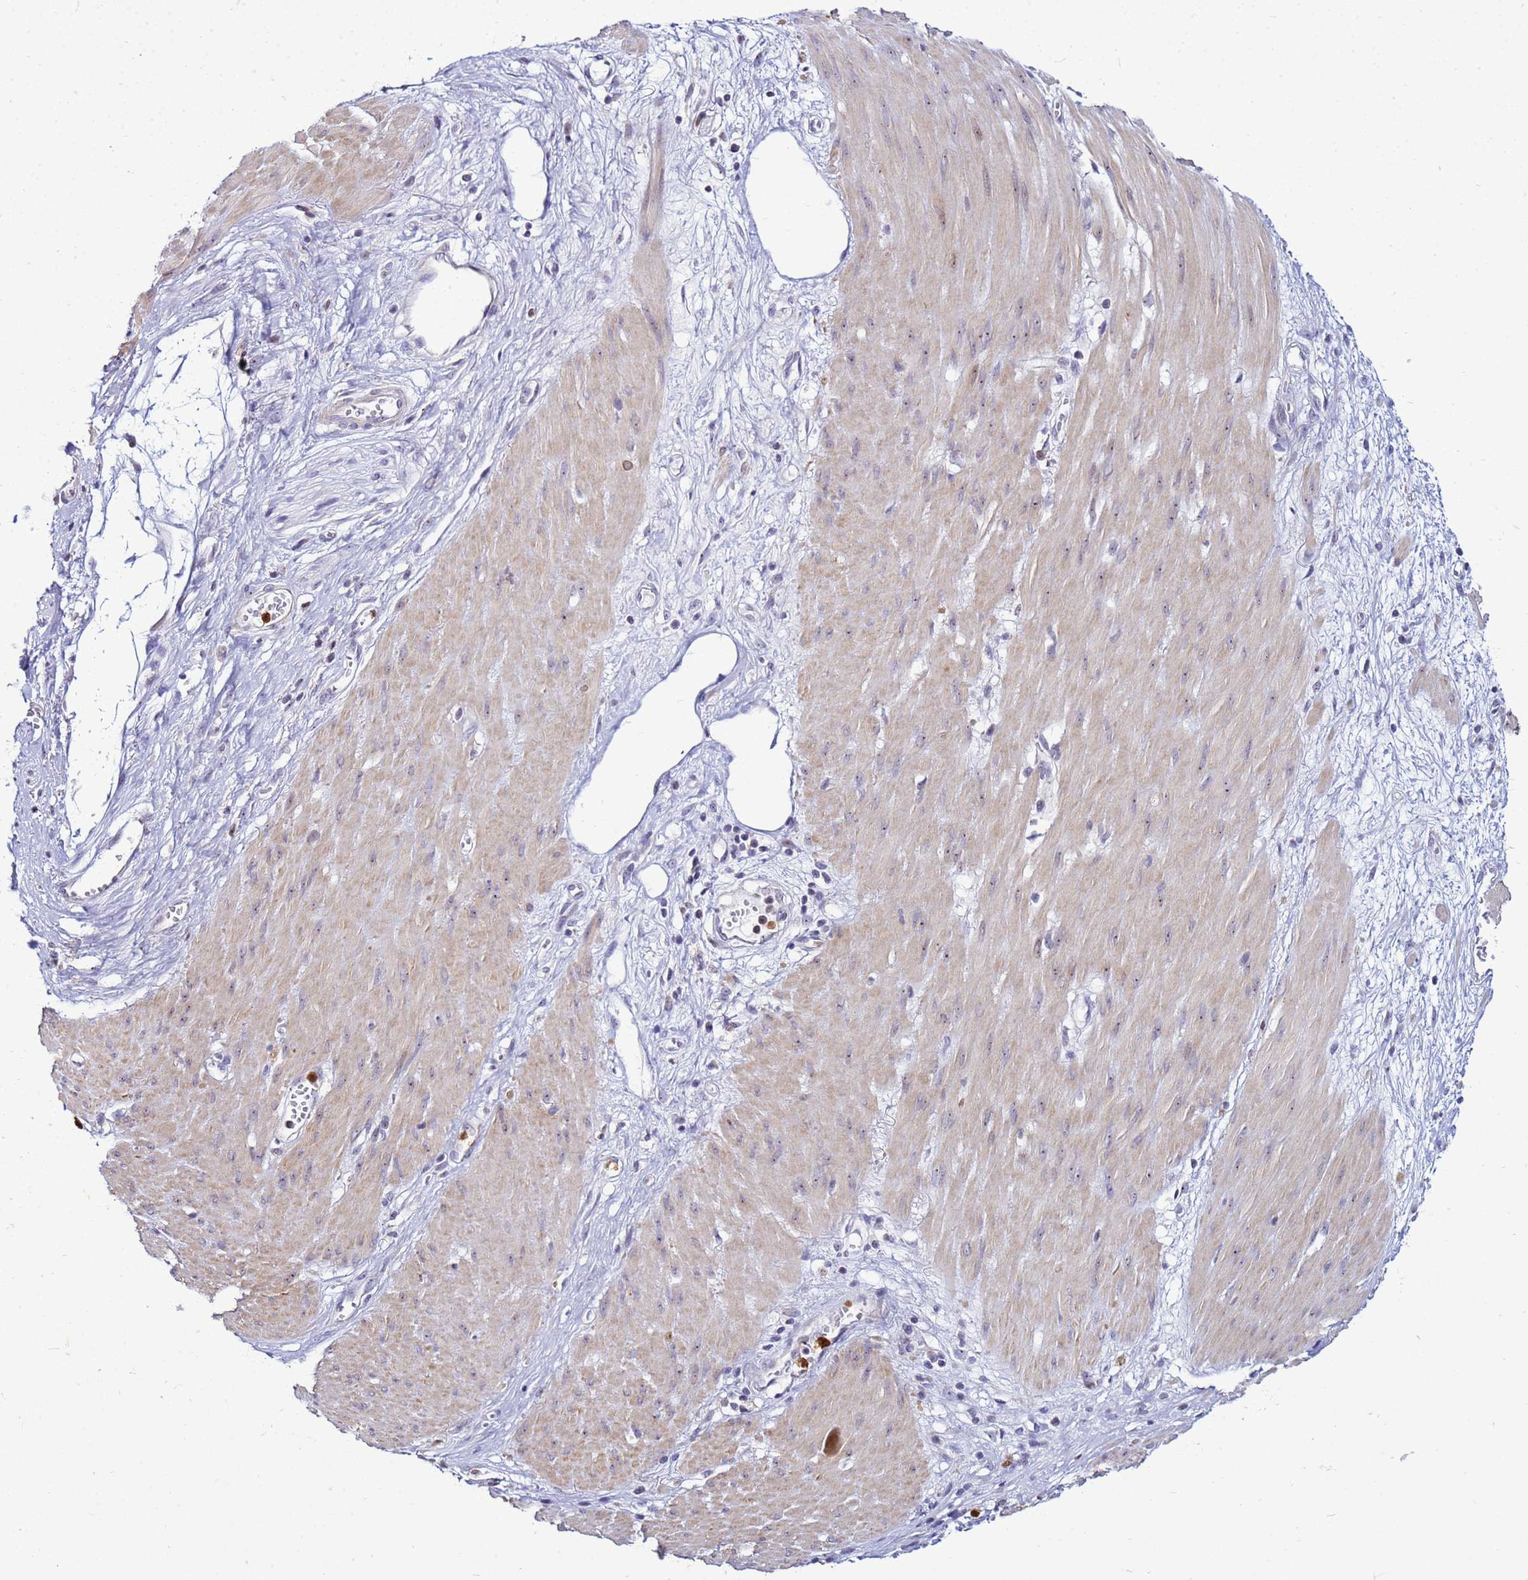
{"staining": {"intensity": "negative", "quantity": "none", "location": "none"}, "tissue": "stomach cancer", "cell_type": "Tumor cells", "image_type": "cancer", "snomed": [{"axis": "morphology", "description": "Adenocarcinoma, NOS"}, {"axis": "topography", "description": "Stomach"}], "caption": "There is no significant expression in tumor cells of stomach cancer (adenocarcinoma). (DAB IHC with hematoxylin counter stain).", "gene": "VPS4B", "patient": {"sex": "female", "age": 76}}